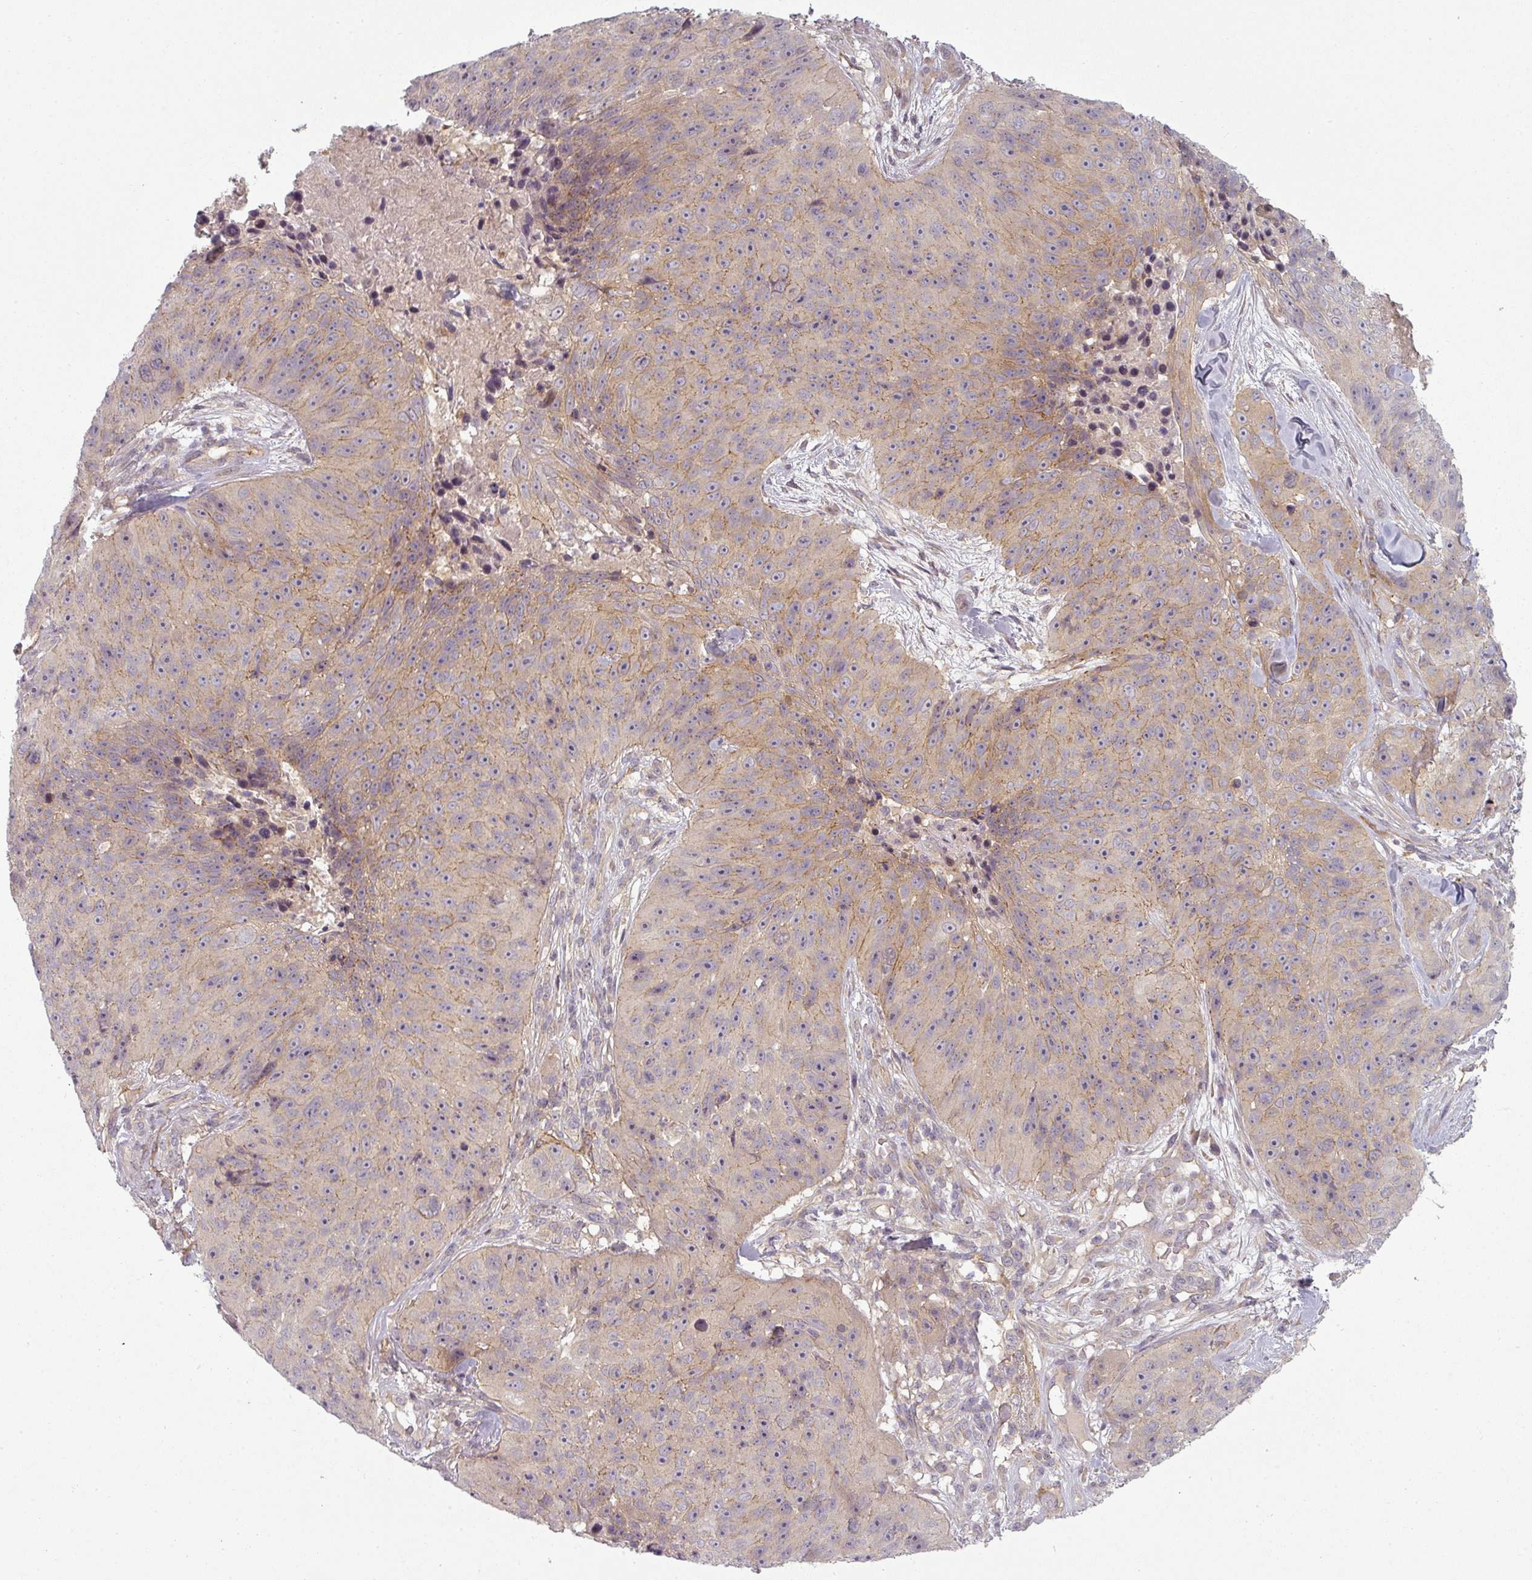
{"staining": {"intensity": "weak", "quantity": "<25%", "location": "cytoplasmic/membranous"}, "tissue": "skin cancer", "cell_type": "Tumor cells", "image_type": "cancer", "snomed": [{"axis": "morphology", "description": "Squamous cell carcinoma, NOS"}, {"axis": "topography", "description": "Skin"}], "caption": "Tumor cells are negative for protein expression in human squamous cell carcinoma (skin). (Brightfield microscopy of DAB IHC at high magnification).", "gene": "SLC16A9", "patient": {"sex": "female", "age": 87}}